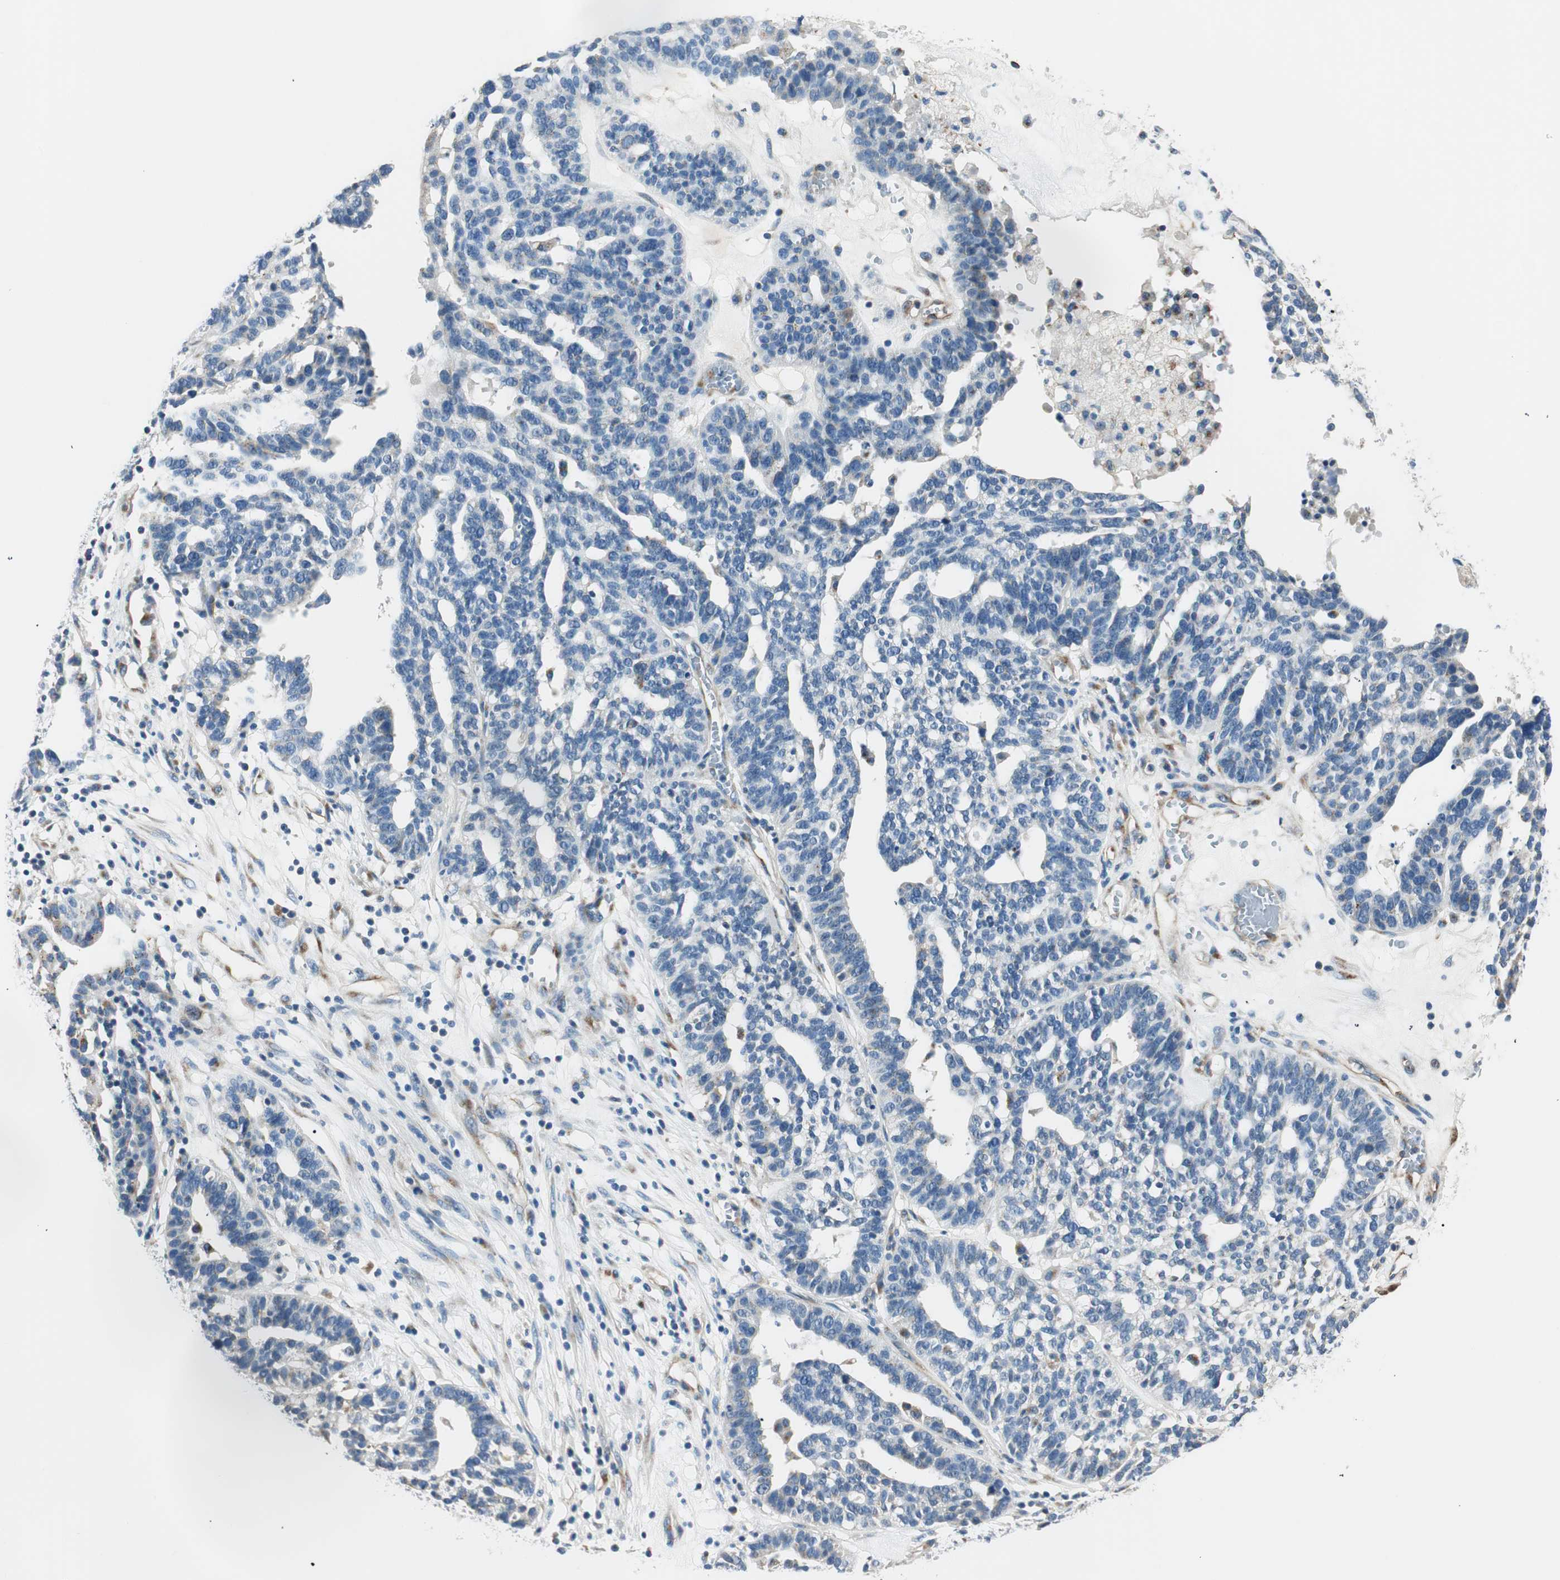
{"staining": {"intensity": "negative", "quantity": "none", "location": "none"}, "tissue": "ovarian cancer", "cell_type": "Tumor cells", "image_type": "cancer", "snomed": [{"axis": "morphology", "description": "Cystadenocarcinoma, serous, NOS"}, {"axis": "topography", "description": "Ovary"}], "caption": "IHC of human ovarian cancer displays no expression in tumor cells. (Brightfield microscopy of DAB immunohistochemistry at high magnification).", "gene": "TMF1", "patient": {"sex": "female", "age": 59}}